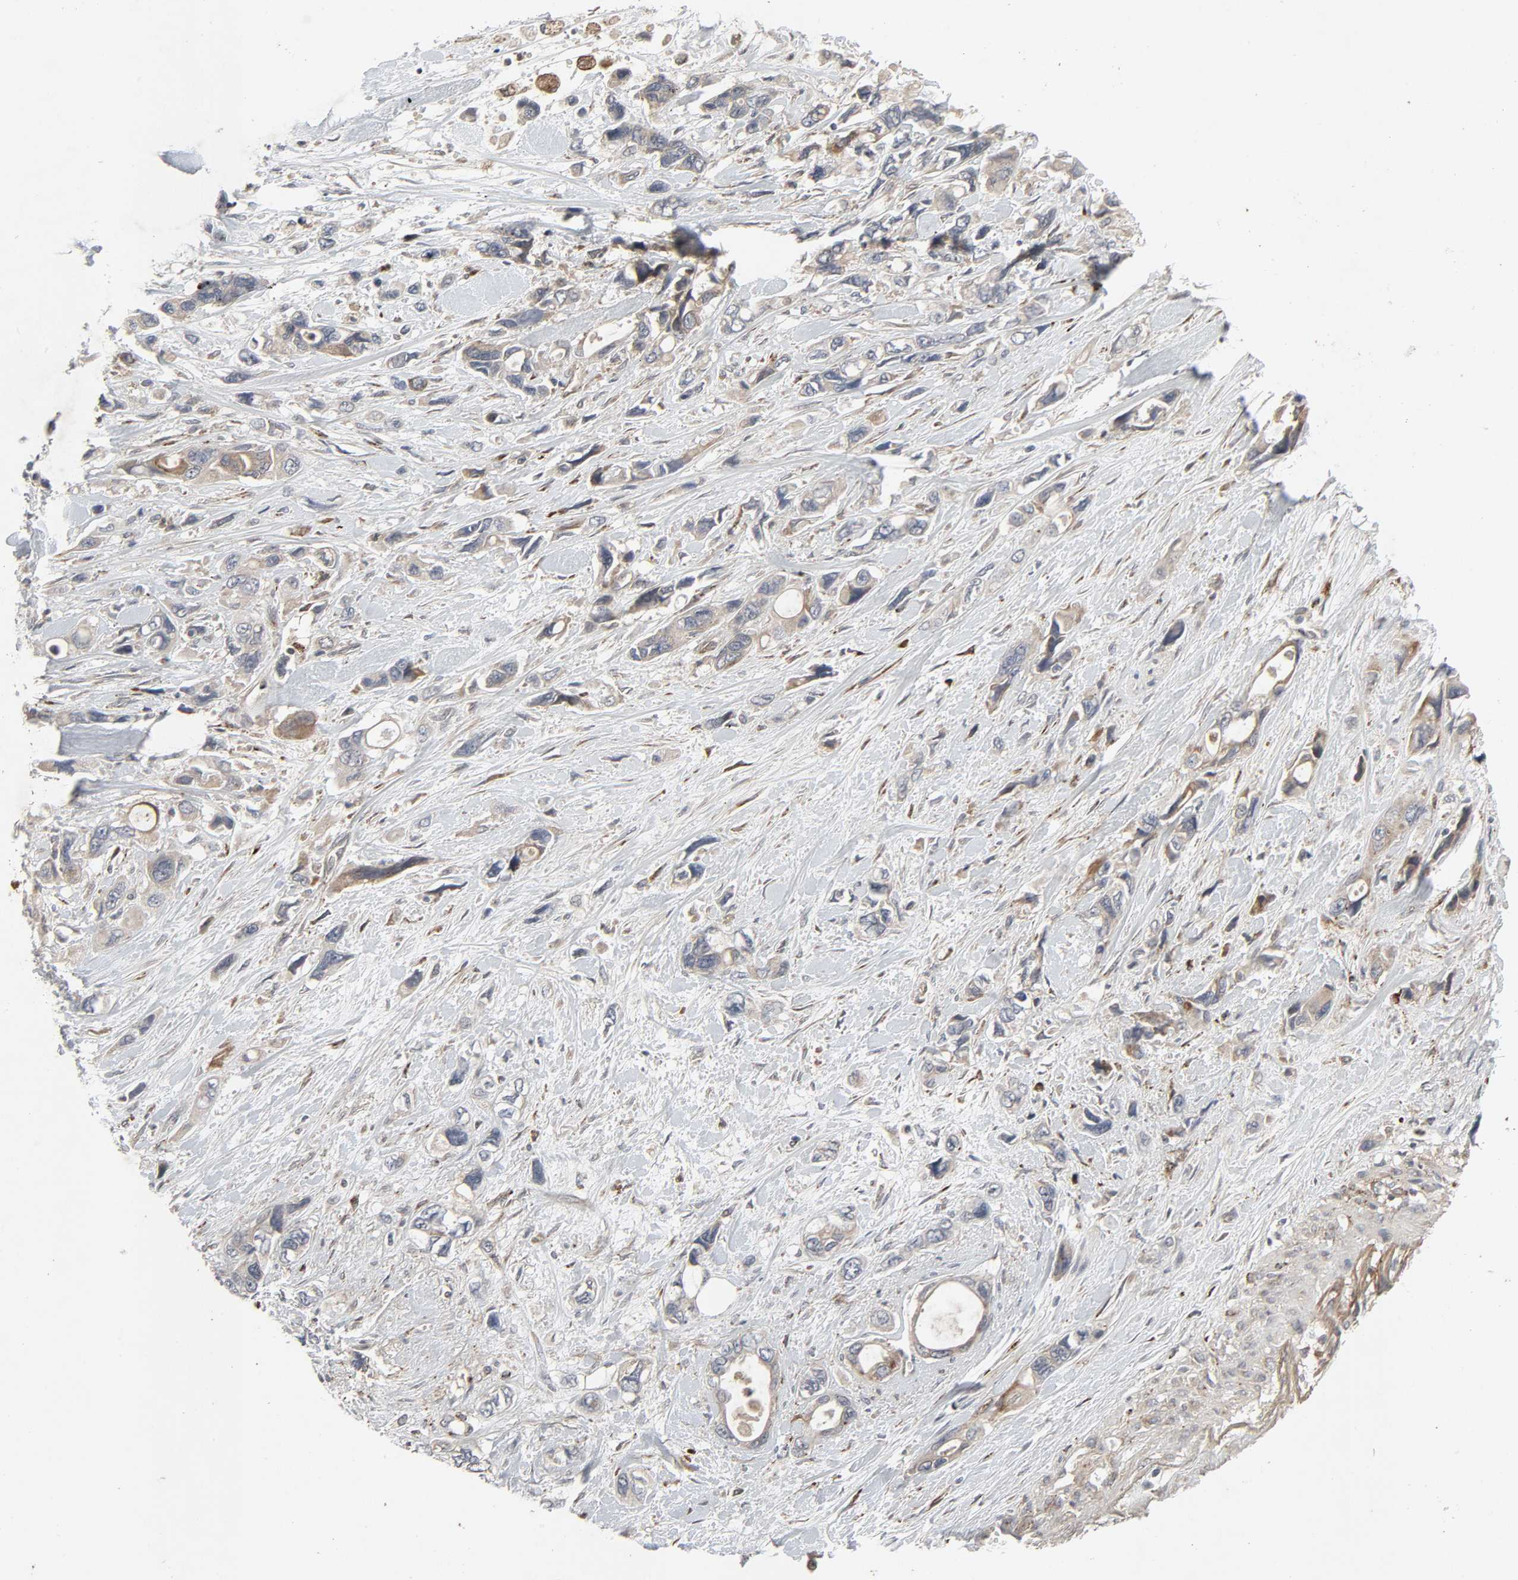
{"staining": {"intensity": "weak", "quantity": ">75%", "location": "cytoplasmic/membranous"}, "tissue": "pancreatic cancer", "cell_type": "Tumor cells", "image_type": "cancer", "snomed": [{"axis": "morphology", "description": "Adenocarcinoma, NOS"}, {"axis": "topography", "description": "Pancreas"}], "caption": "Adenocarcinoma (pancreatic) stained with a protein marker demonstrates weak staining in tumor cells.", "gene": "ADCY4", "patient": {"sex": "male", "age": 46}}